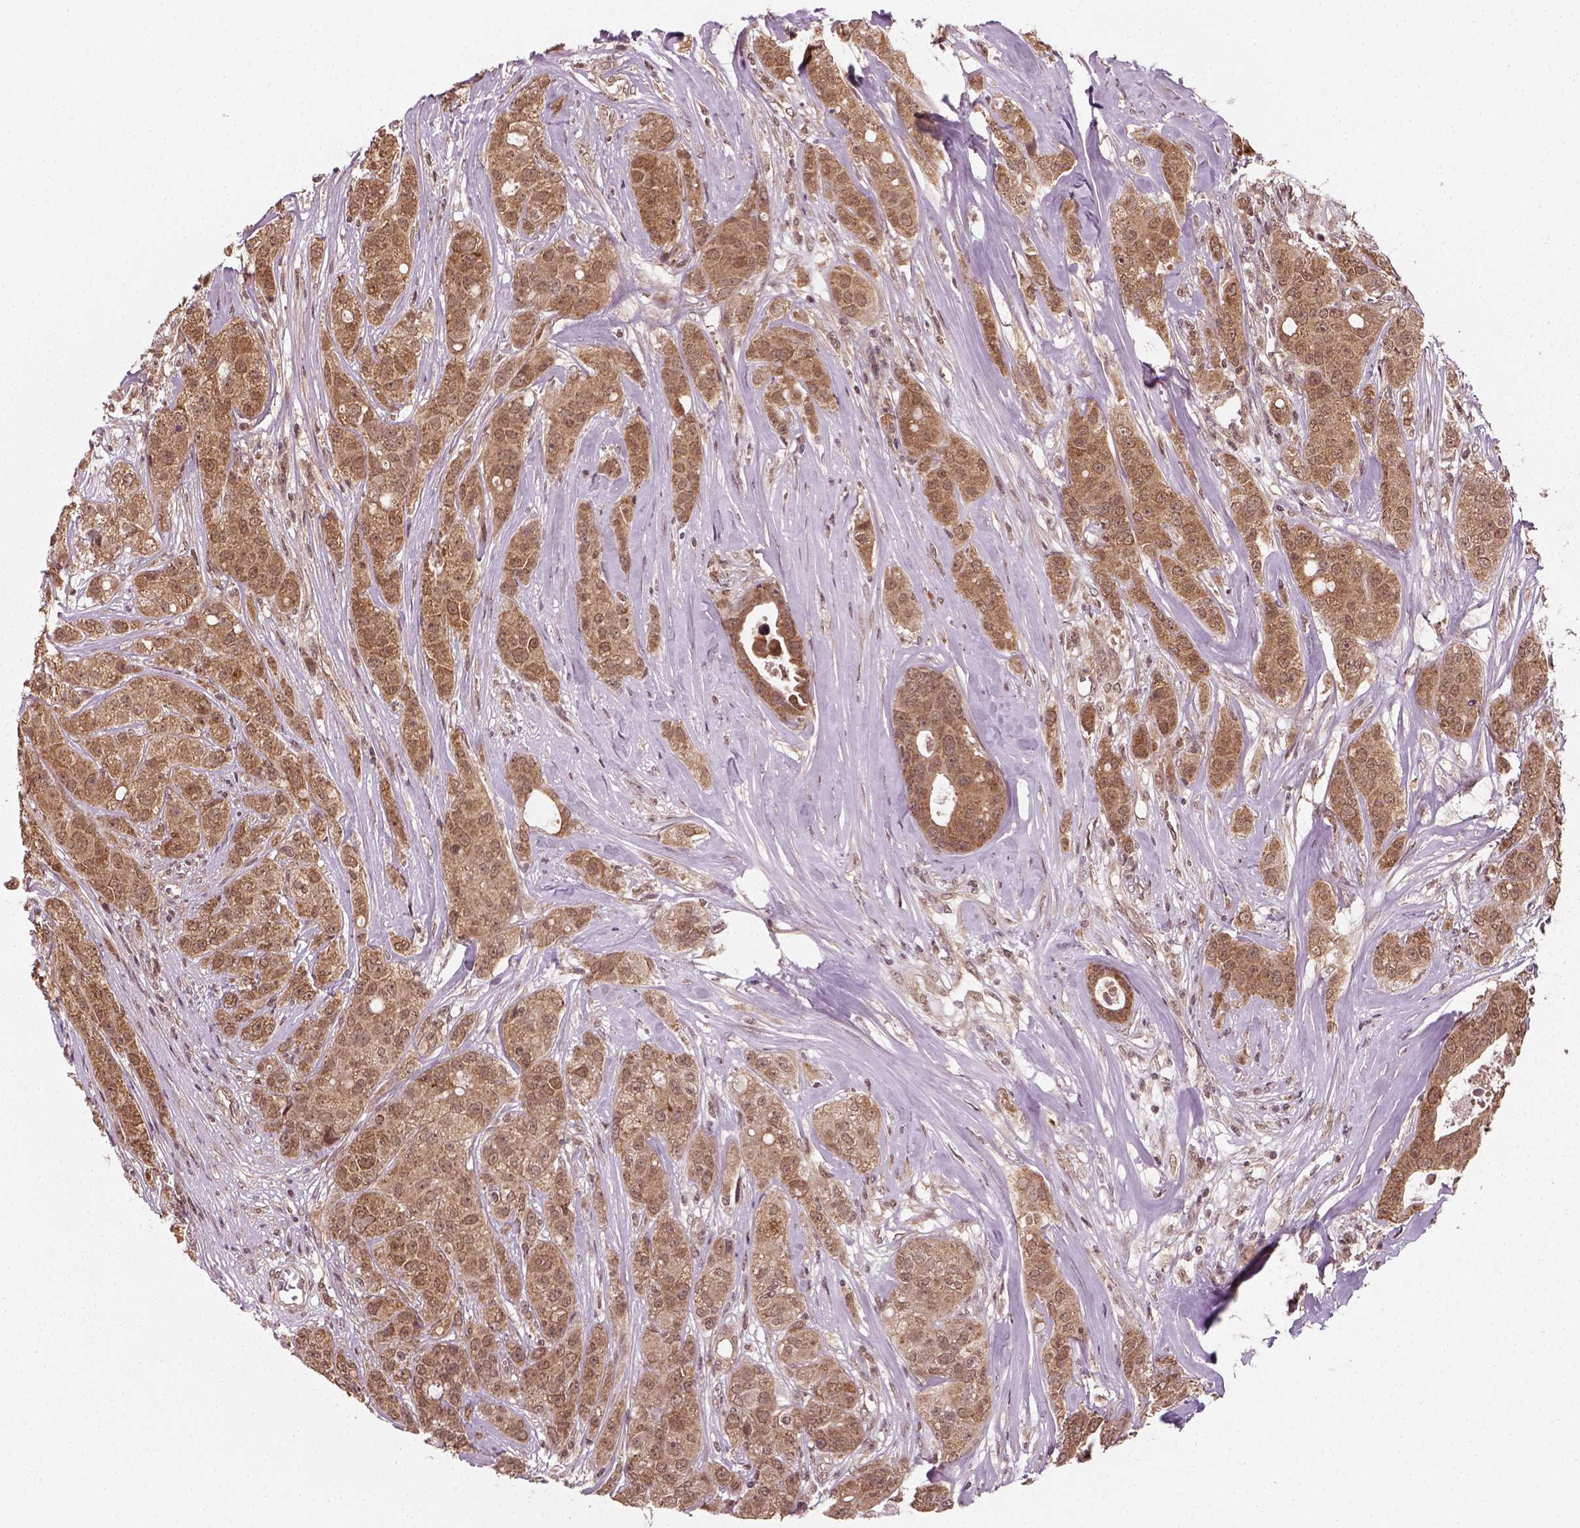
{"staining": {"intensity": "moderate", "quantity": ">75%", "location": "cytoplasmic/membranous,nuclear"}, "tissue": "breast cancer", "cell_type": "Tumor cells", "image_type": "cancer", "snomed": [{"axis": "morphology", "description": "Duct carcinoma"}, {"axis": "topography", "description": "Breast"}], "caption": "Moderate cytoplasmic/membranous and nuclear expression for a protein is identified in approximately >75% of tumor cells of breast cancer using immunohistochemistry (IHC).", "gene": "NUDT9", "patient": {"sex": "female", "age": 43}}